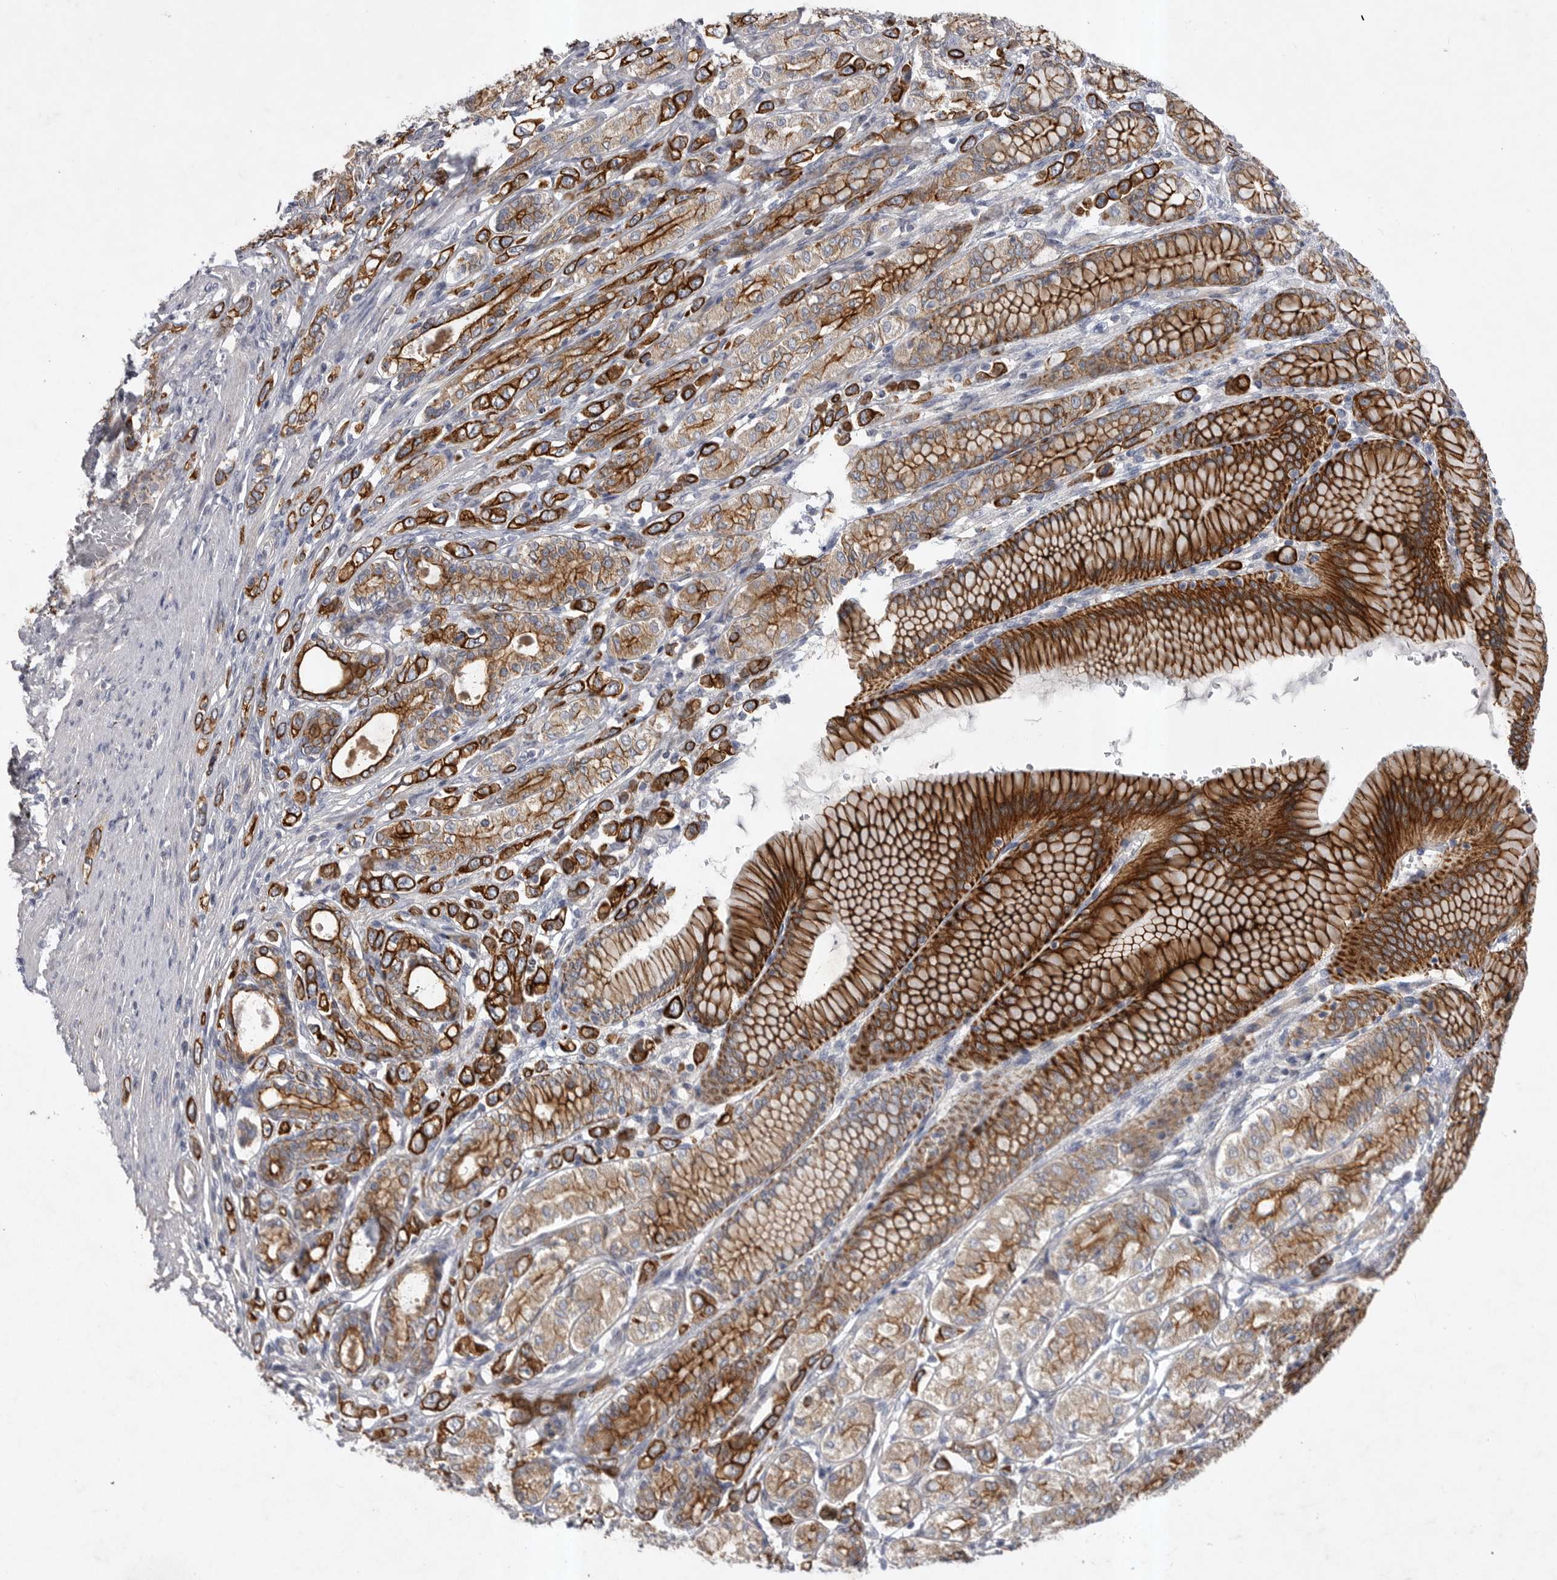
{"staining": {"intensity": "strong", "quantity": ">75%", "location": "cytoplasmic/membranous"}, "tissue": "stomach cancer", "cell_type": "Tumor cells", "image_type": "cancer", "snomed": [{"axis": "morphology", "description": "Adenocarcinoma, NOS"}, {"axis": "topography", "description": "Stomach"}], "caption": "Immunohistochemistry (IHC) of stomach cancer shows high levels of strong cytoplasmic/membranous staining in approximately >75% of tumor cells.", "gene": "DHDDS", "patient": {"sex": "female", "age": 65}}